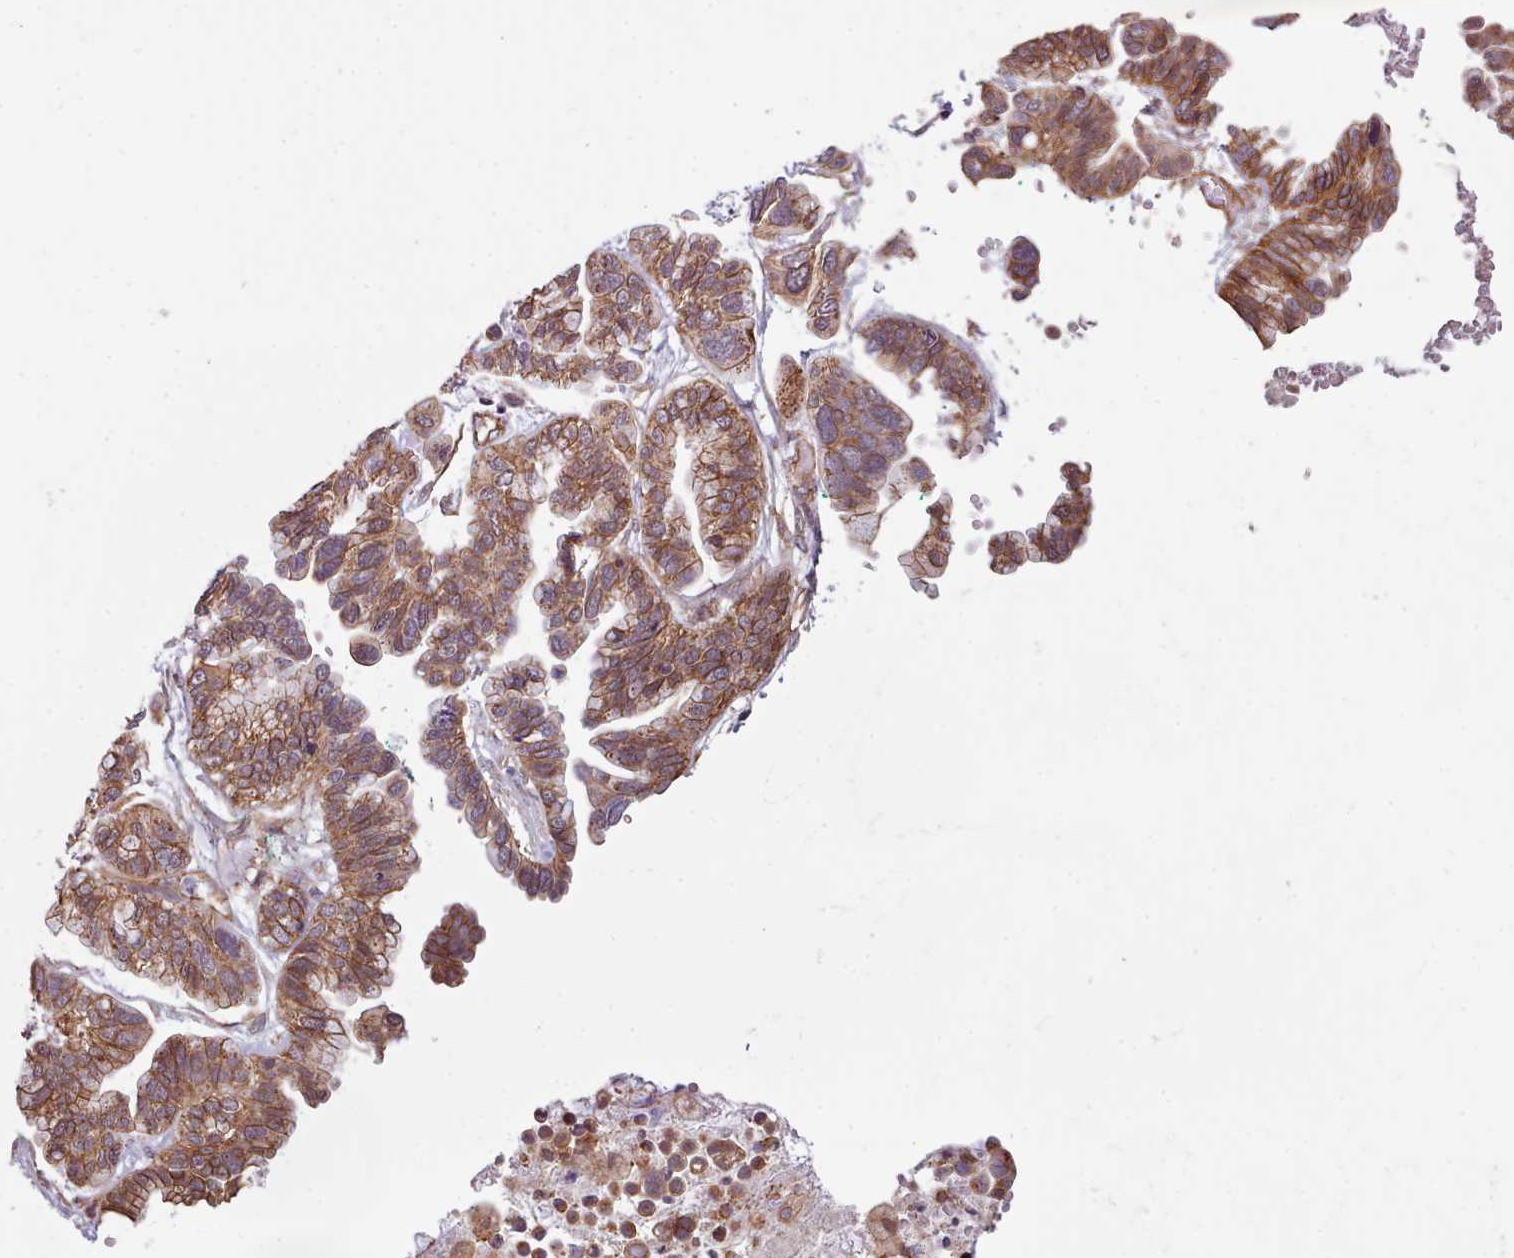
{"staining": {"intensity": "strong", "quantity": ">75%", "location": "cytoplasmic/membranous"}, "tissue": "ovarian cancer", "cell_type": "Tumor cells", "image_type": "cancer", "snomed": [{"axis": "morphology", "description": "Cystadenocarcinoma, serous, NOS"}, {"axis": "topography", "description": "Ovary"}], "caption": "Immunohistochemistry (IHC) staining of ovarian cancer, which exhibits high levels of strong cytoplasmic/membranous positivity in approximately >75% of tumor cells indicating strong cytoplasmic/membranous protein positivity. The staining was performed using DAB (brown) for protein detection and nuclei were counterstained in hematoxylin (blue).", "gene": "MRPL46", "patient": {"sex": "female", "age": 56}}